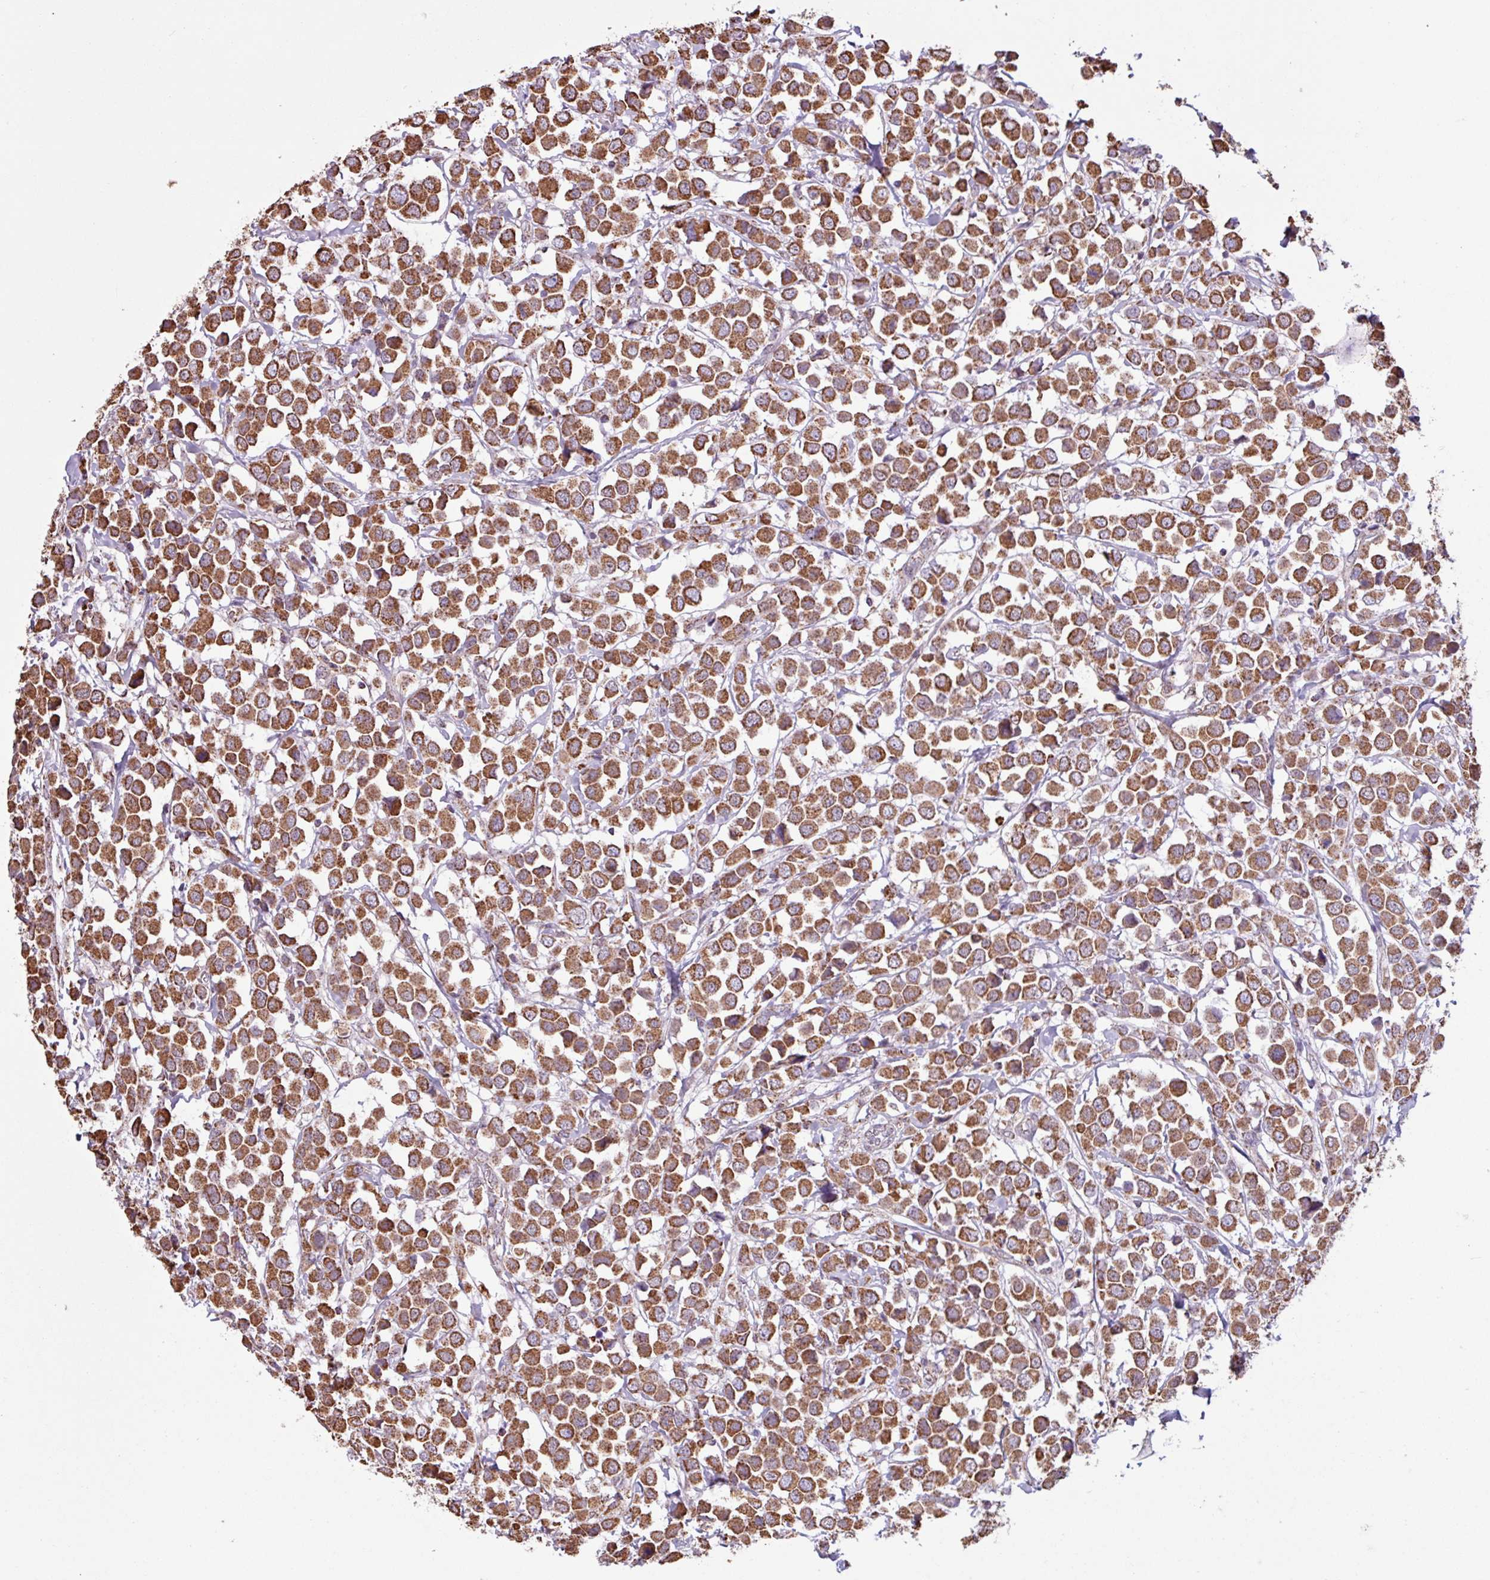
{"staining": {"intensity": "strong", "quantity": ">75%", "location": "cytoplasmic/membranous"}, "tissue": "breast cancer", "cell_type": "Tumor cells", "image_type": "cancer", "snomed": [{"axis": "morphology", "description": "Duct carcinoma"}, {"axis": "topography", "description": "Breast"}], "caption": "Immunohistochemistry (DAB) staining of breast cancer demonstrates strong cytoplasmic/membranous protein positivity in about >75% of tumor cells.", "gene": "ALG8", "patient": {"sex": "female", "age": 61}}